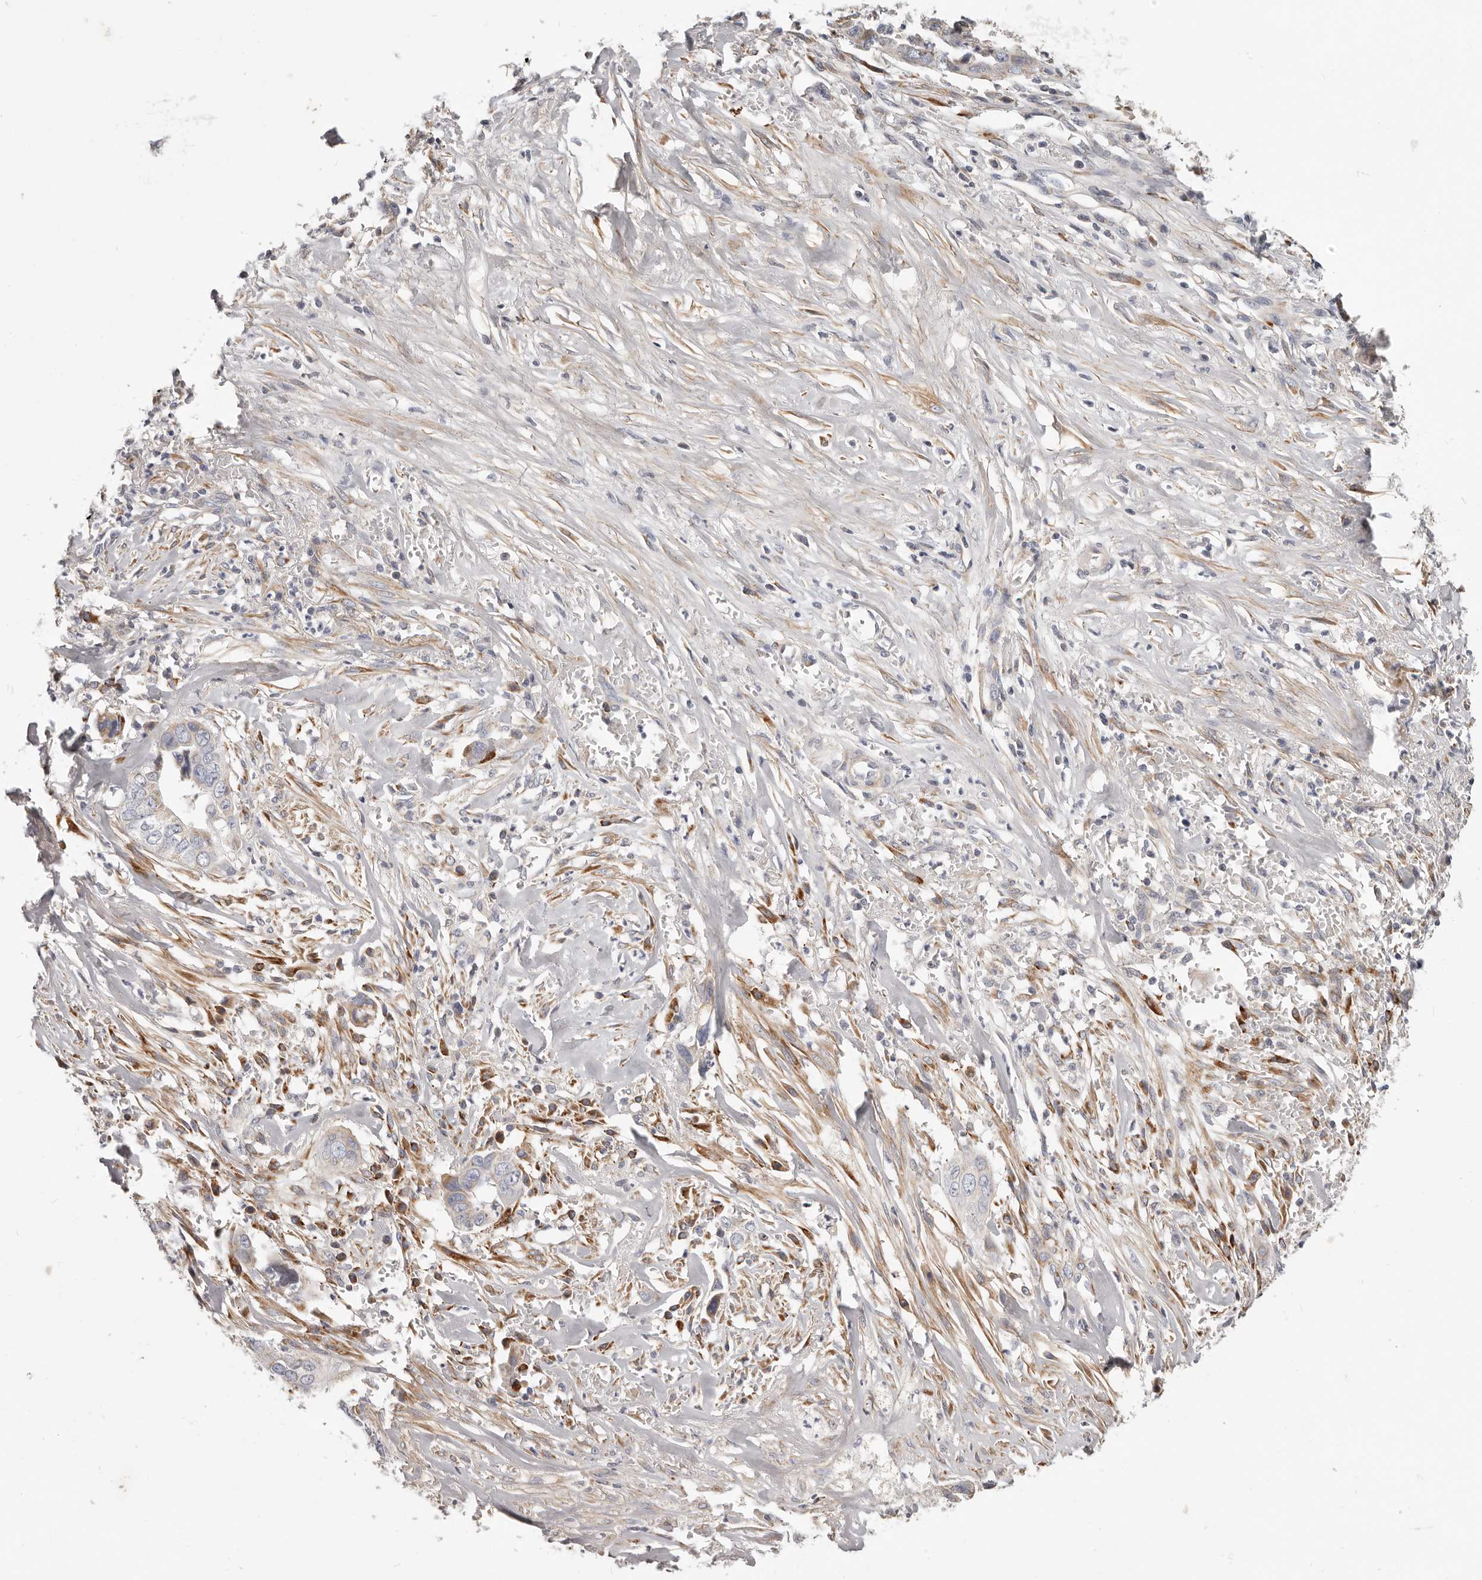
{"staining": {"intensity": "negative", "quantity": "none", "location": "none"}, "tissue": "liver cancer", "cell_type": "Tumor cells", "image_type": "cancer", "snomed": [{"axis": "morphology", "description": "Cholangiocarcinoma"}, {"axis": "topography", "description": "Liver"}], "caption": "Immunohistochemical staining of liver cancer (cholangiocarcinoma) exhibits no significant staining in tumor cells.", "gene": "MRPS10", "patient": {"sex": "female", "age": 79}}